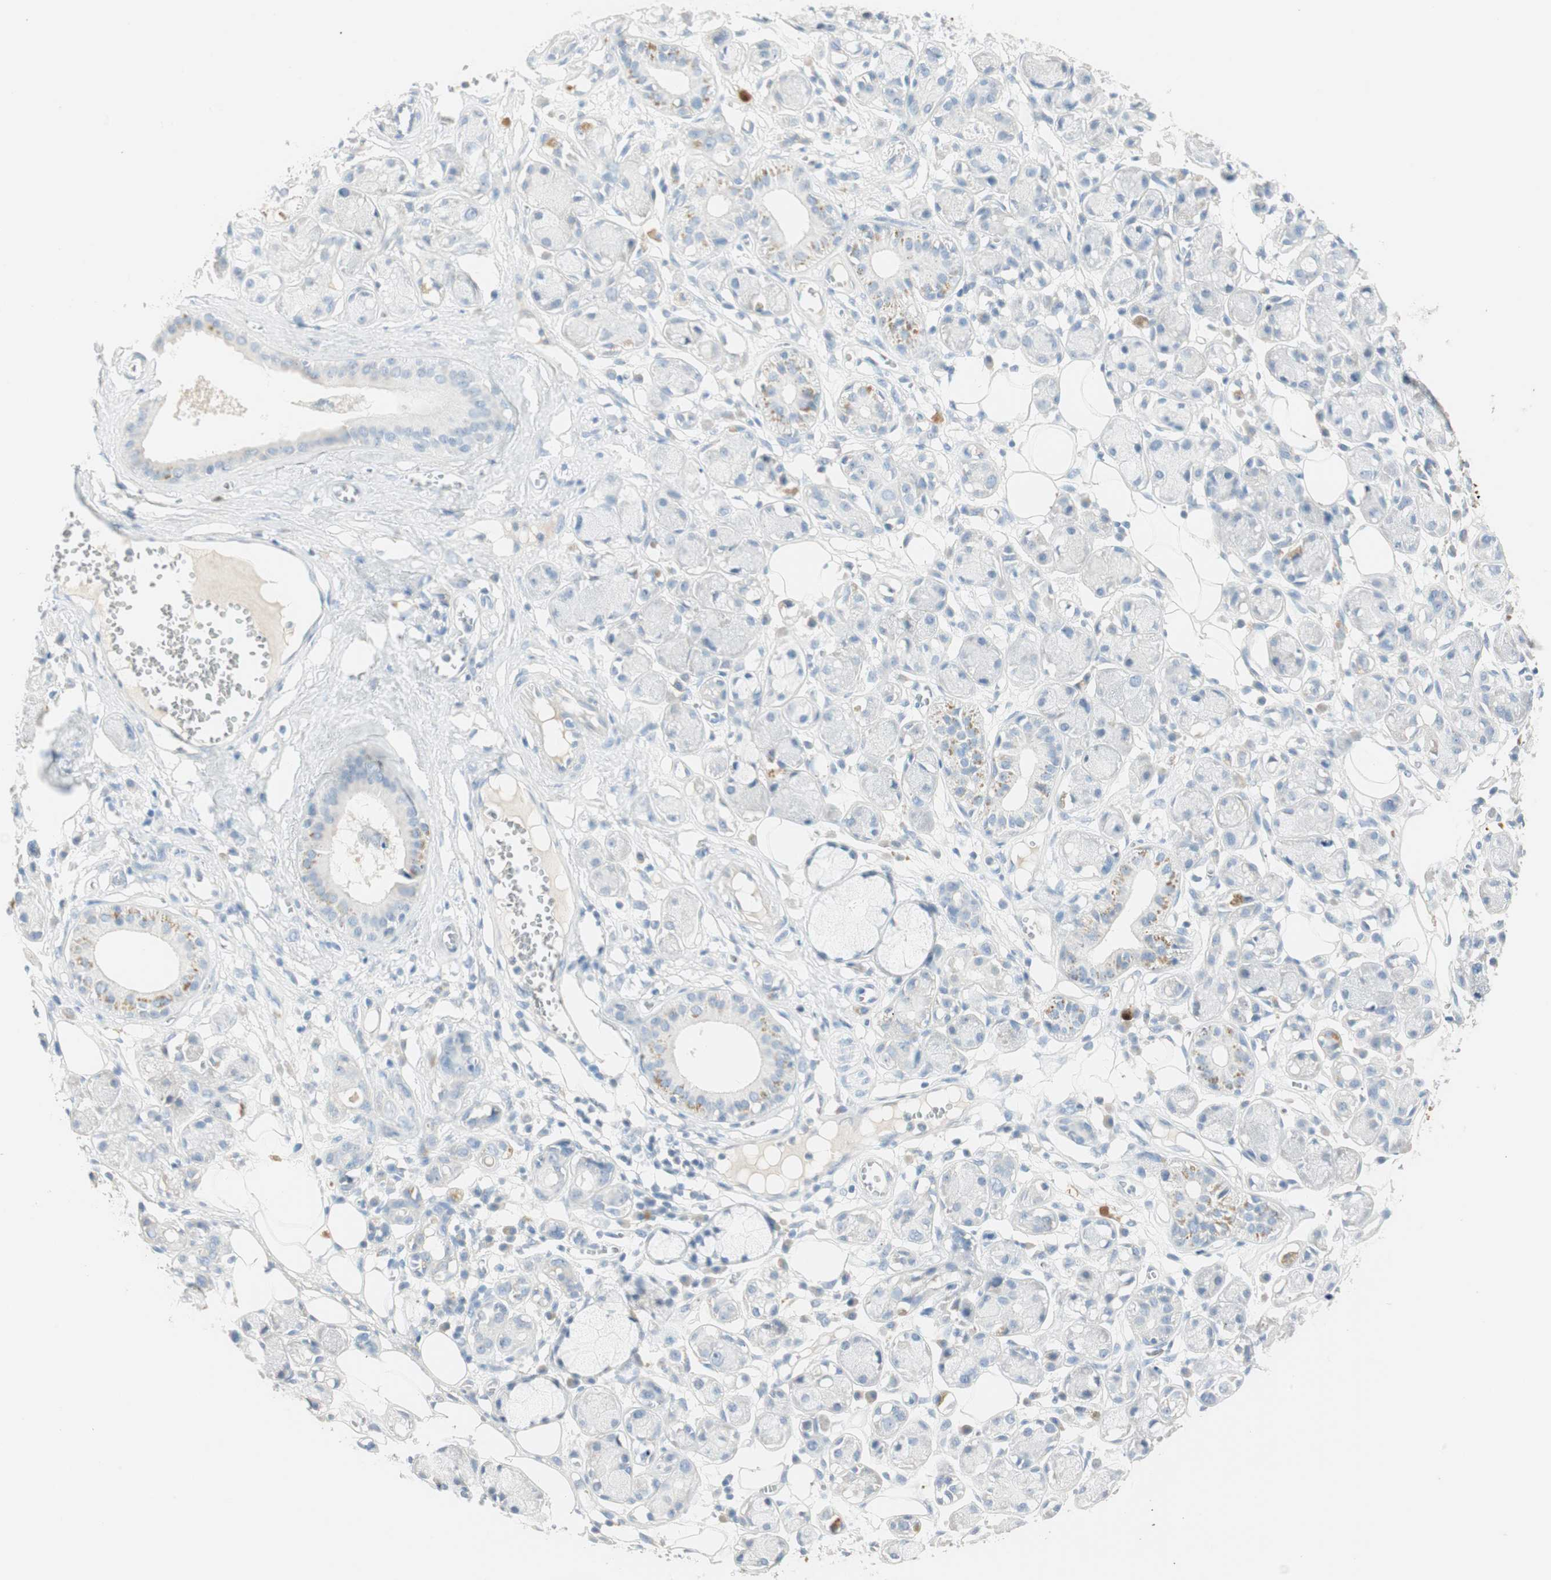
{"staining": {"intensity": "negative", "quantity": "none", "location": "none"}, "tissue": "adipose tissue", "cell_type": "Adipocytes", "image_type": "normal", "snomed": [{"axis": "morphology", "description": "Normal tissue, NOS"}, {"axis": "morphology", "description": "Inflammation, NOS"}, {"axis": "topography", "description": "Vascular tissue"}, {"axis": "topography", "description": "Salivary gland"}], "caption": "Protein analysis of unremarkable adipose tissue shows no significant expression in adipocytes.", "gene": "HPGD", "patient": {"sex": "female", "age": 75}}